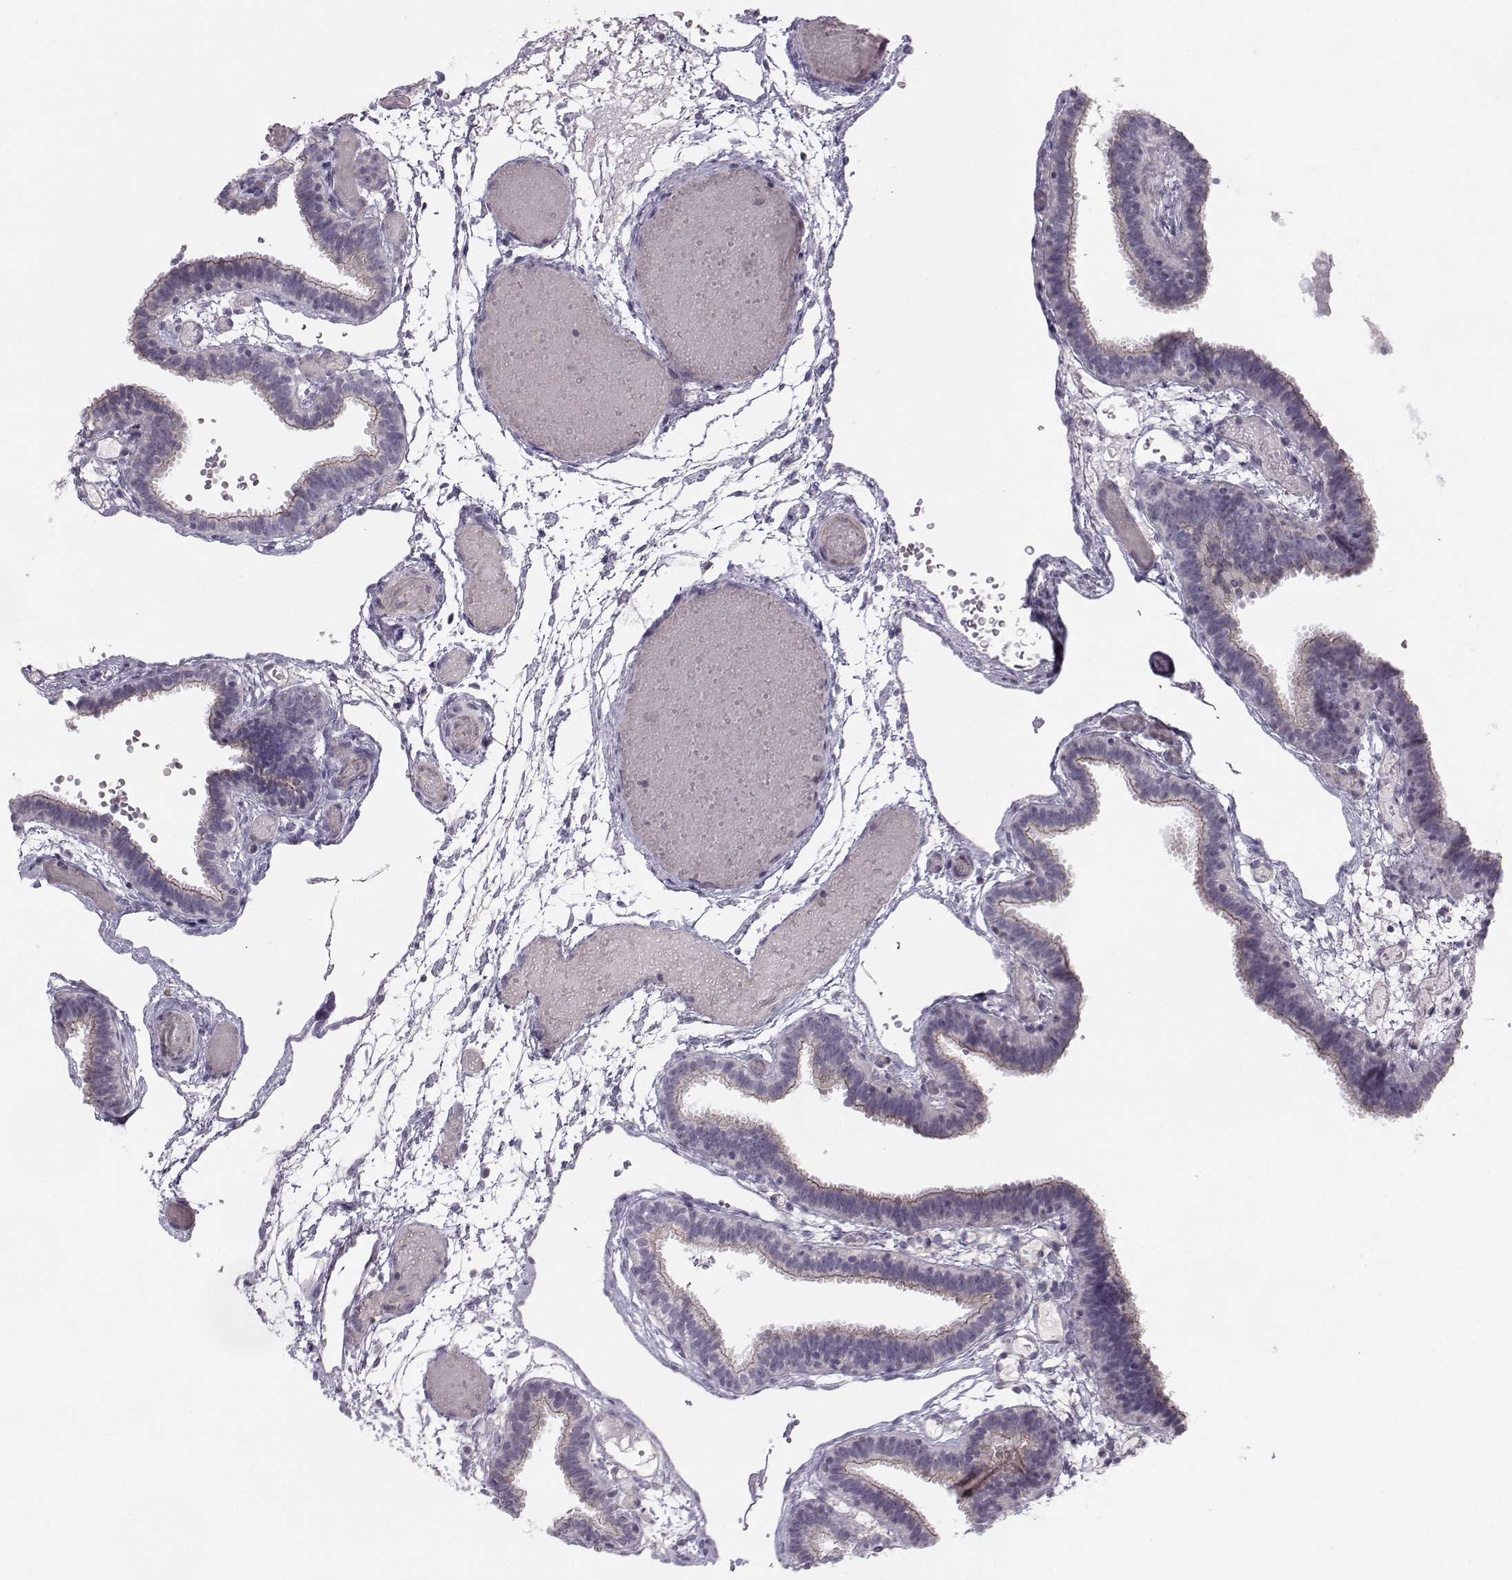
{"staining": {"intensity": "weak", "quantity": "<25%", "location": "cytoplasmic/membranous"}, "tissue": "fallopian tube", "cell_type": "Glandular cells", "image_type": "normal", "snomed": [{"axis": "morphology", "description": "Normal tissue, NOS"}, {"axis": "topography", "description": "Fallopian tube"}], "caption": "There is no significant expression in glandular cells of fallopian tube. (DAB (3,3'-diaminobenzidine) immunohistochemistry with hematoxylin counter stain).", "gene": "MAST1", "patient": {"sex": "female", "age": 37}}